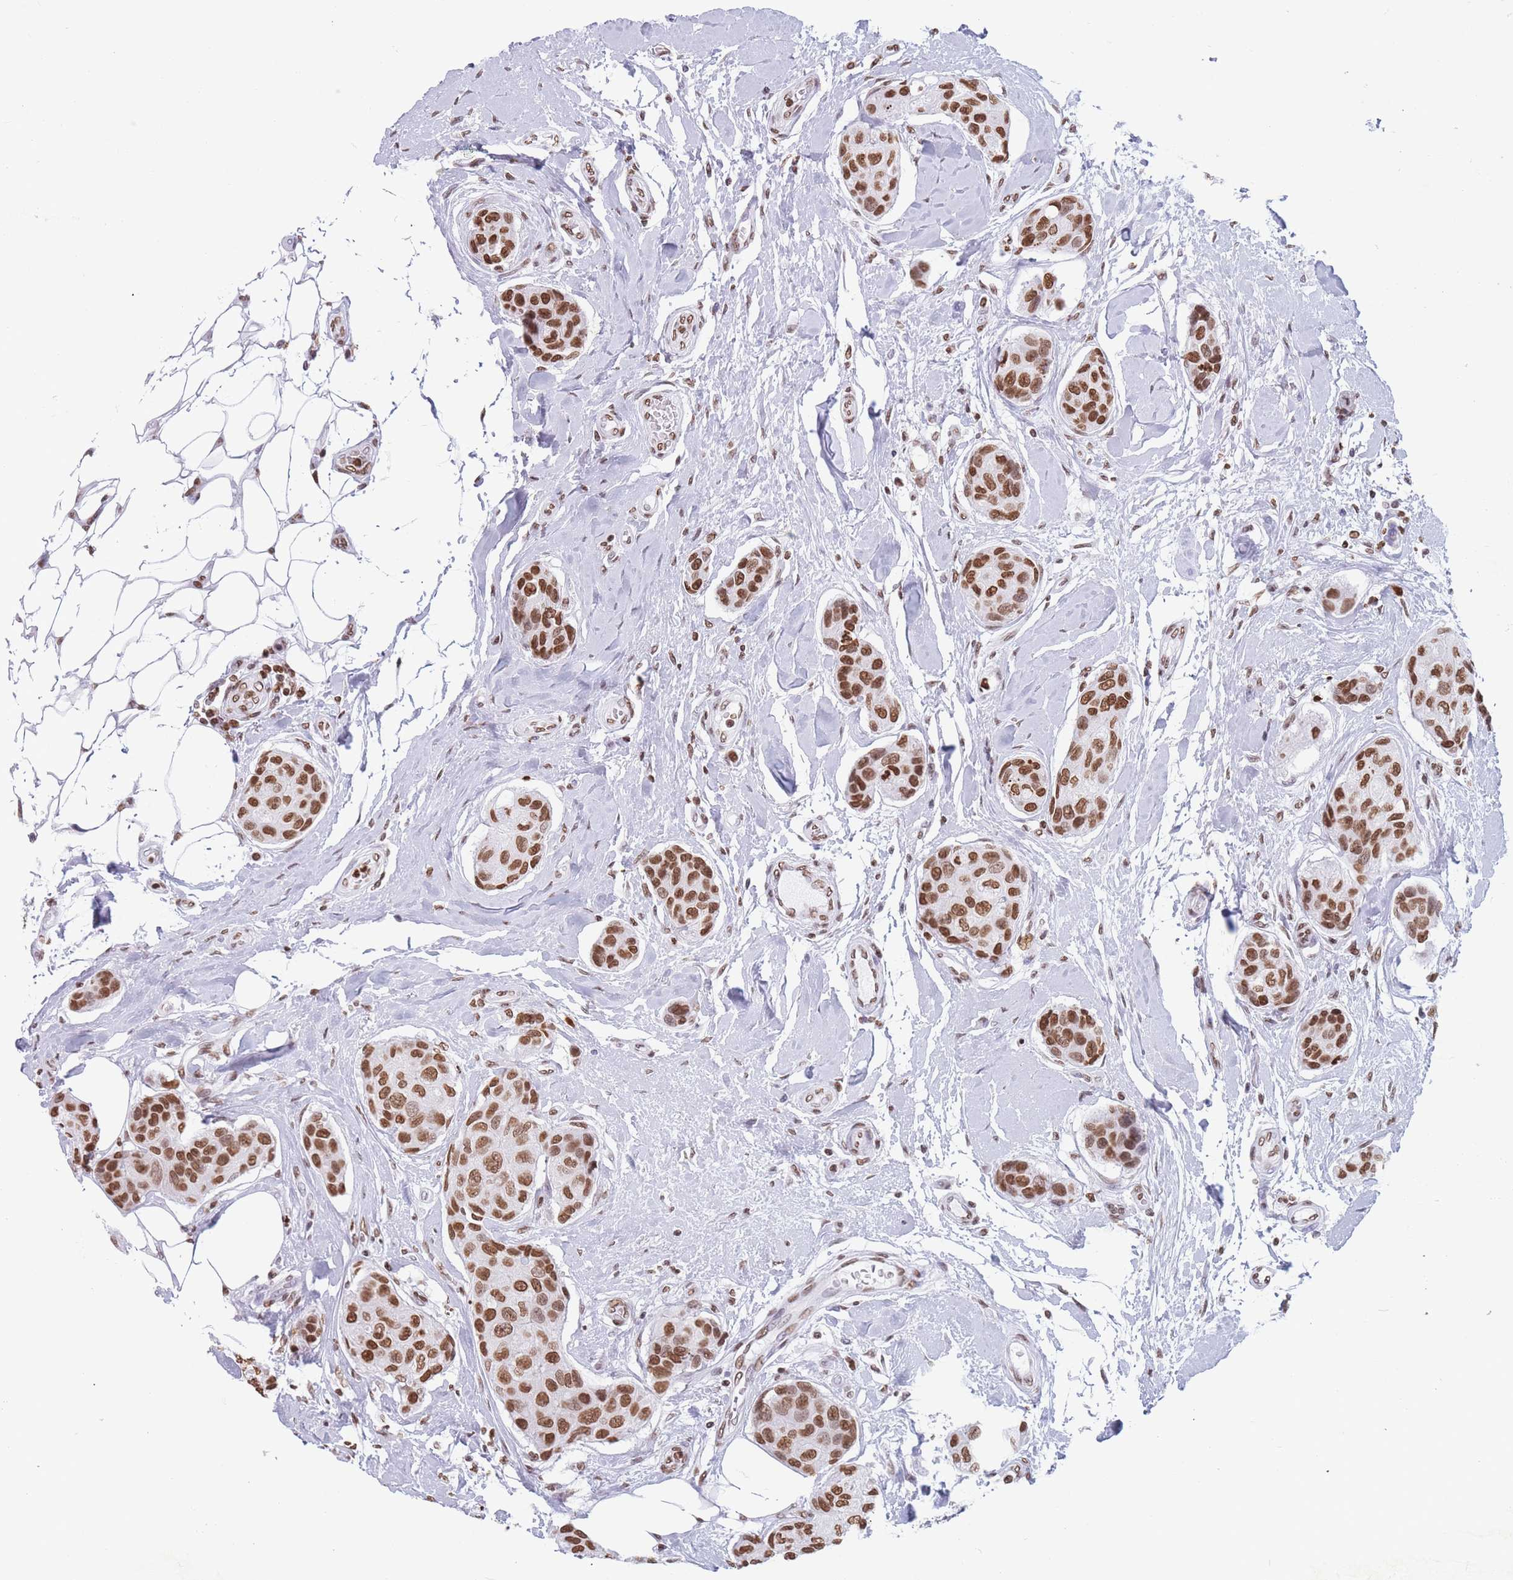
{"staining": {"intensity": "strong", "quantity": ">75%", "location": "nuclear"}, "tissue": "breast cancer", "cell_type": "Tumor cells", "image_type": "cancer", "snomed": [{"axis": "morphology", "description": "Duct carcinoma"}, {"axis": "topography", "description": "Breast"}, {"axis": "topography", "description": "Lymph node"}], "caption": "Breast cancer stained with a protein marker exhibits strong staining in tumor cells.", "gene": "RYK", "patient": {"sex": "female", "age": 80}}